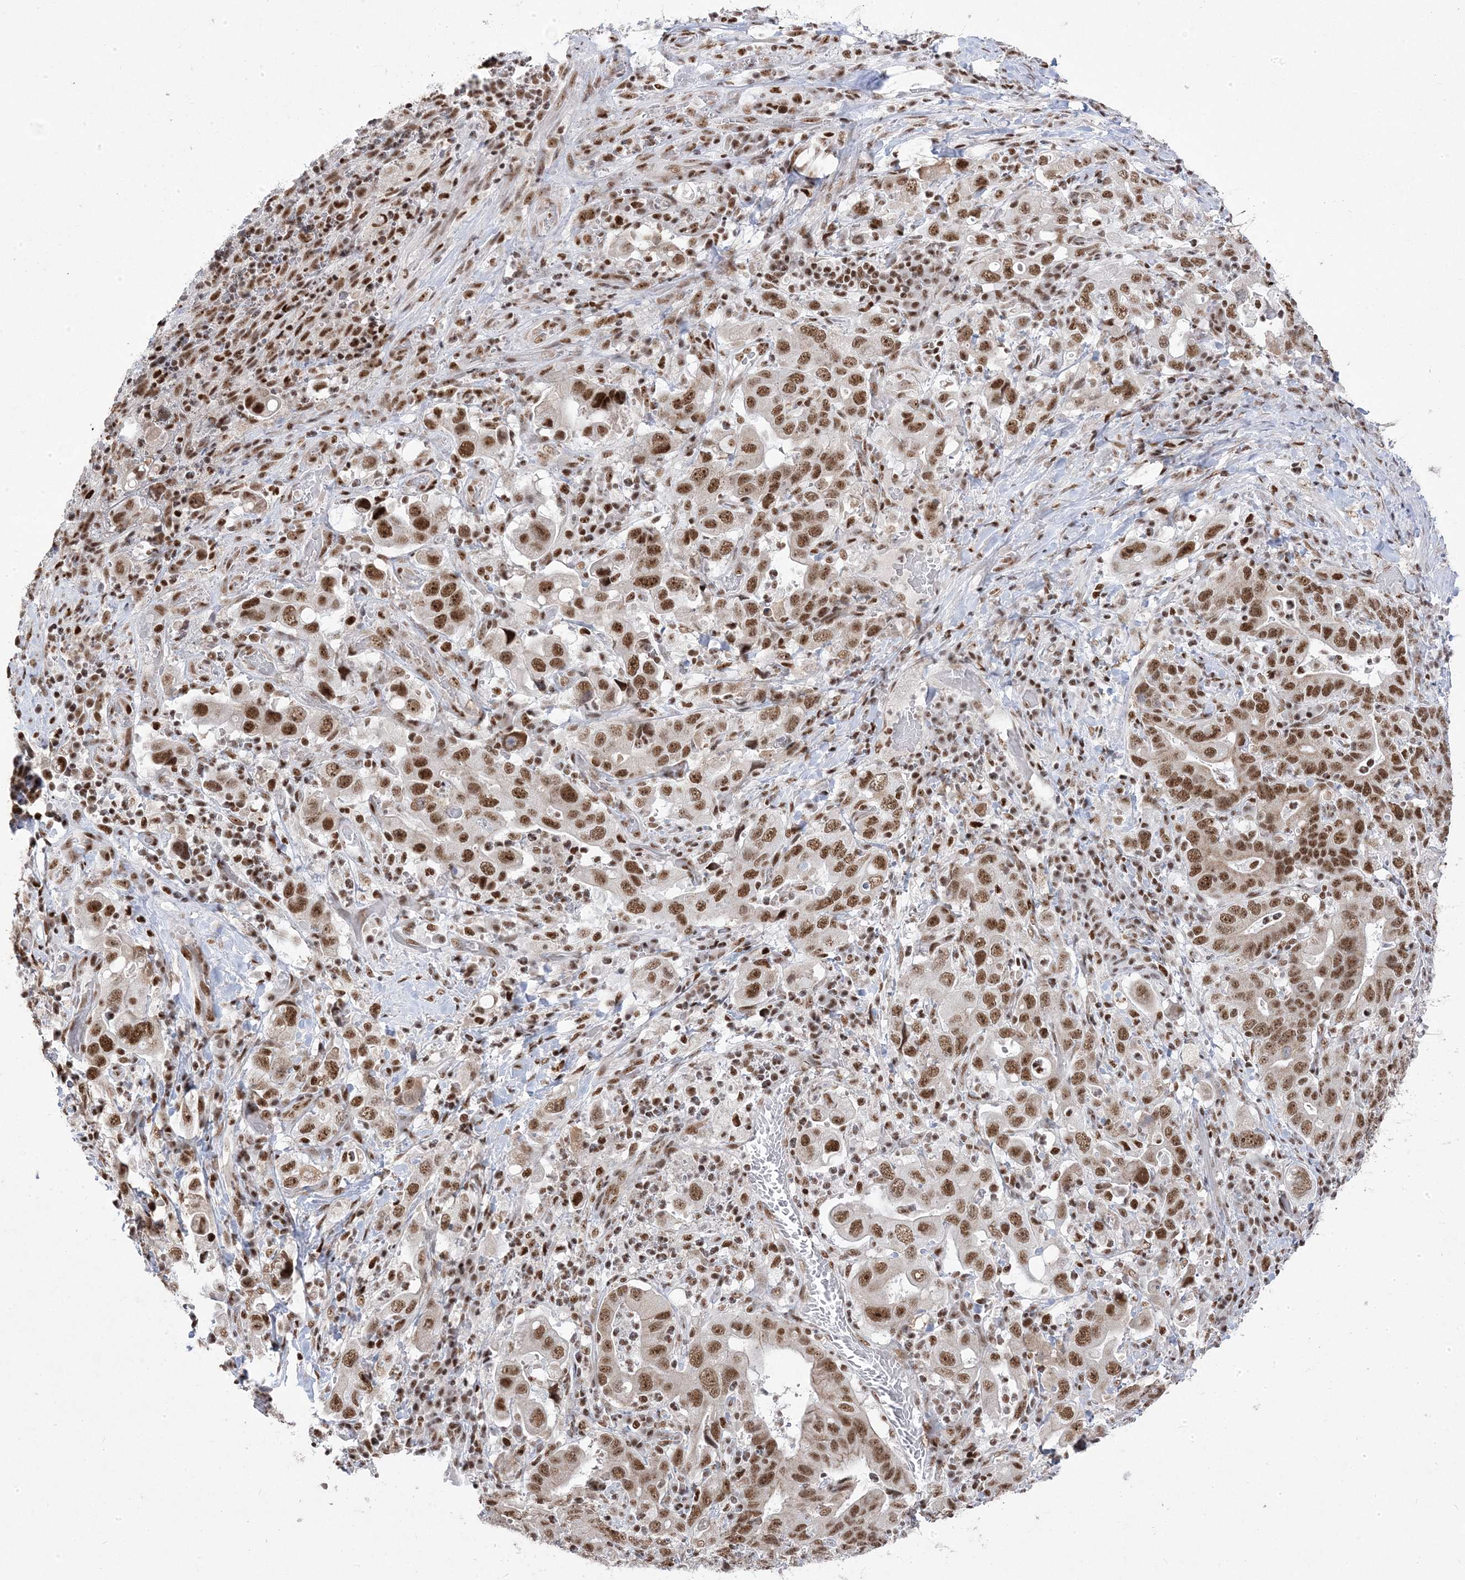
{"staining": {"intensity": "moderate", "quantity": ">75%", "location": "nuclear"}, "tissue": "stomach cancer", "cell_type": "Tumor cells", "image_type": "cancer", "snomed": [{"axis": "morphology", "description": "Adenocarcinoma, NOS"}, {"axis": "topography", "description": "Stomach, upper"}], "caption": "Immunohistochemical staining of adenocarcinoma (stomach) exhibits moderate nuclear protein staining in about >75% of tumor cells. The protein is stained brown, and the nuclei are stained in blue (DAB (3,3'-diaminobenzidine) IHC with brightfield microscopy, high magnification).", "gene": "MTREX", "patient": {"sex": "male", "age": 62}}